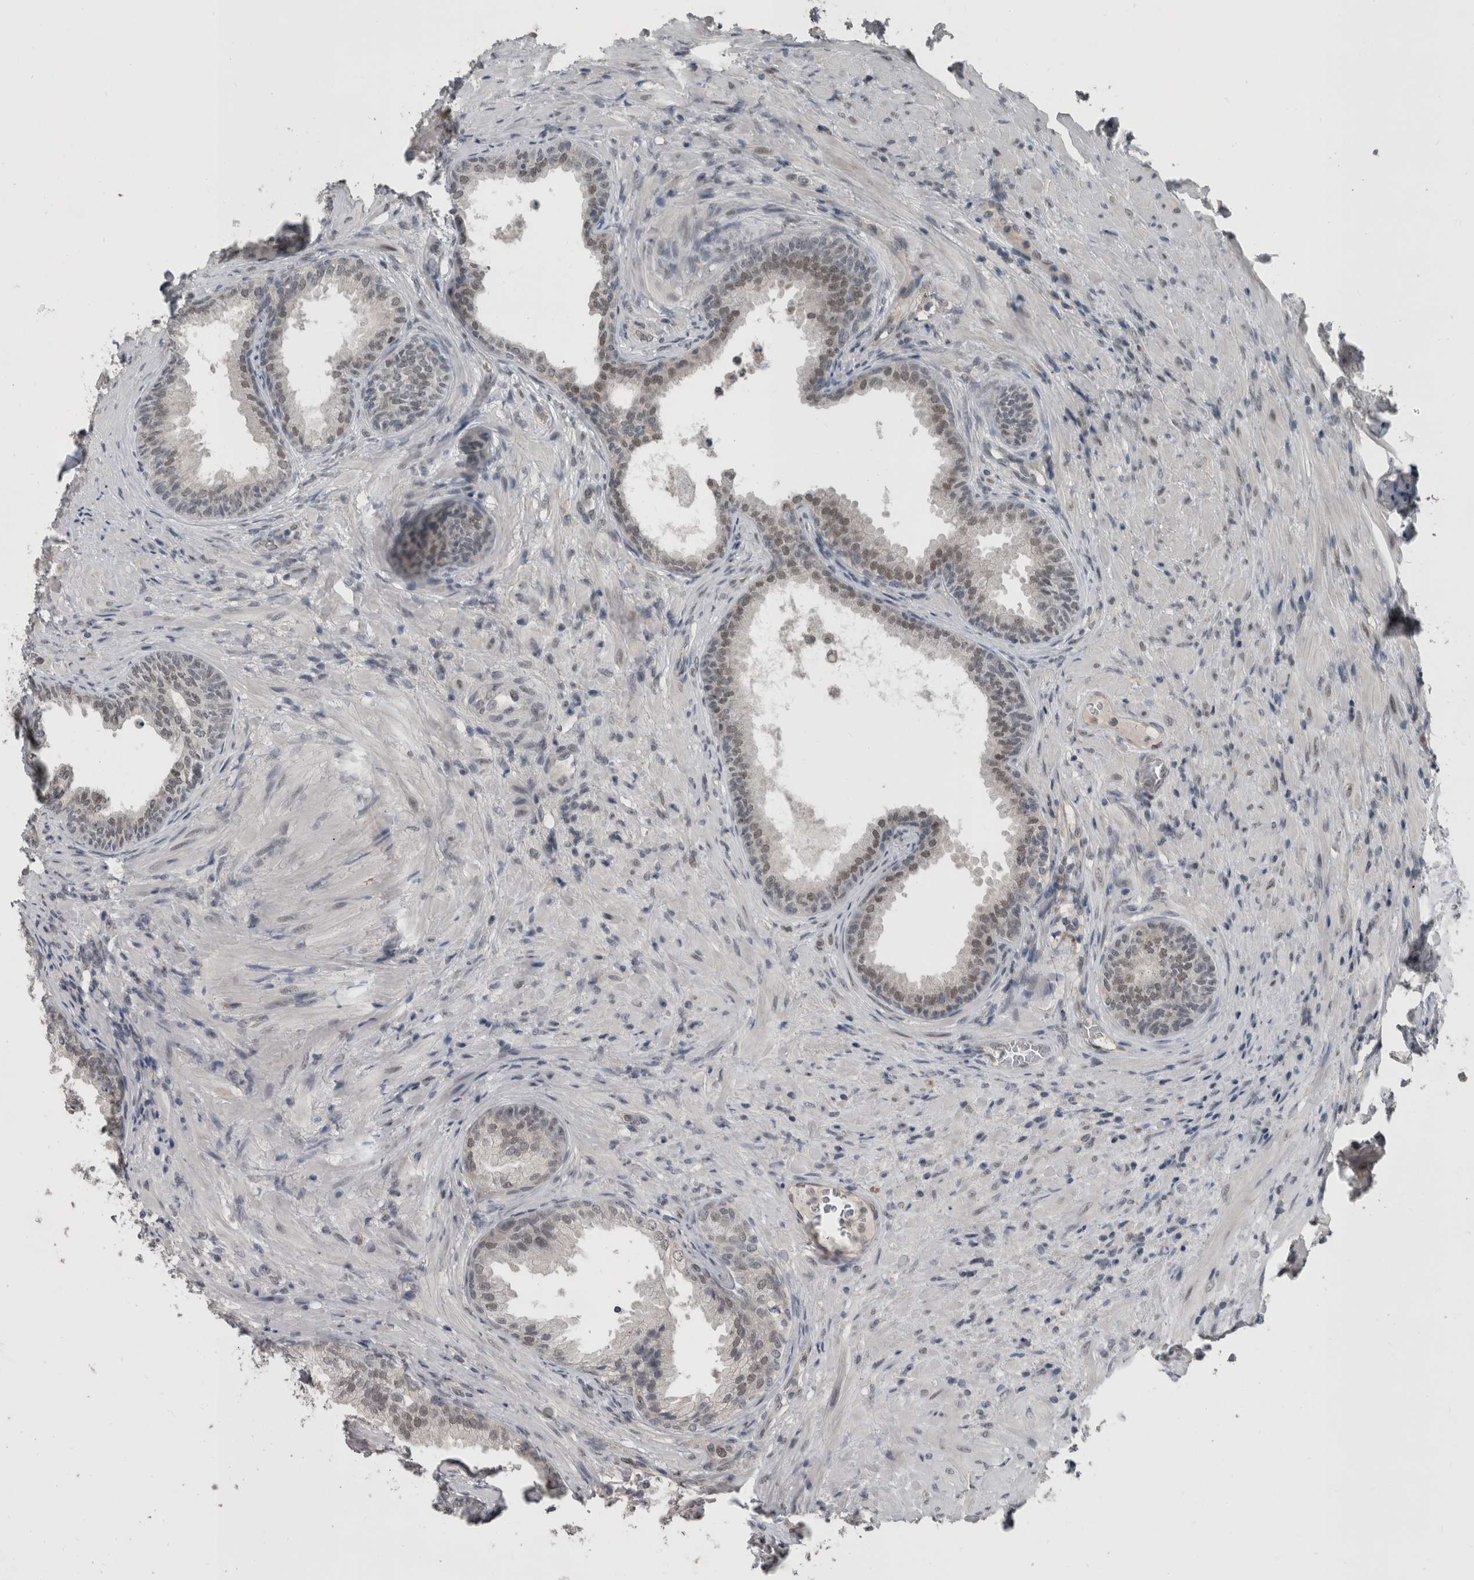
{"staining": {"intensity": "moderate", "quantity": "25%-75%", "location": "nuclear"}, "tissue": "prostate", "cell_type": "Glandular cells", "image_type": "normal", "snomed": [{"axis": "morphology", "description": "Normal tissue, NOS"}, {"axis": "topography", "description": "Prostate"}], "caption": "Brown immunohistochemical staining in normal human prostate shows moderate nuclear expression in approximately 25%-75% of glandular cells. Nuclei are stained in blue.", "gene": "ZBTB21", "patient": {"sex": "male", "age": 76}}